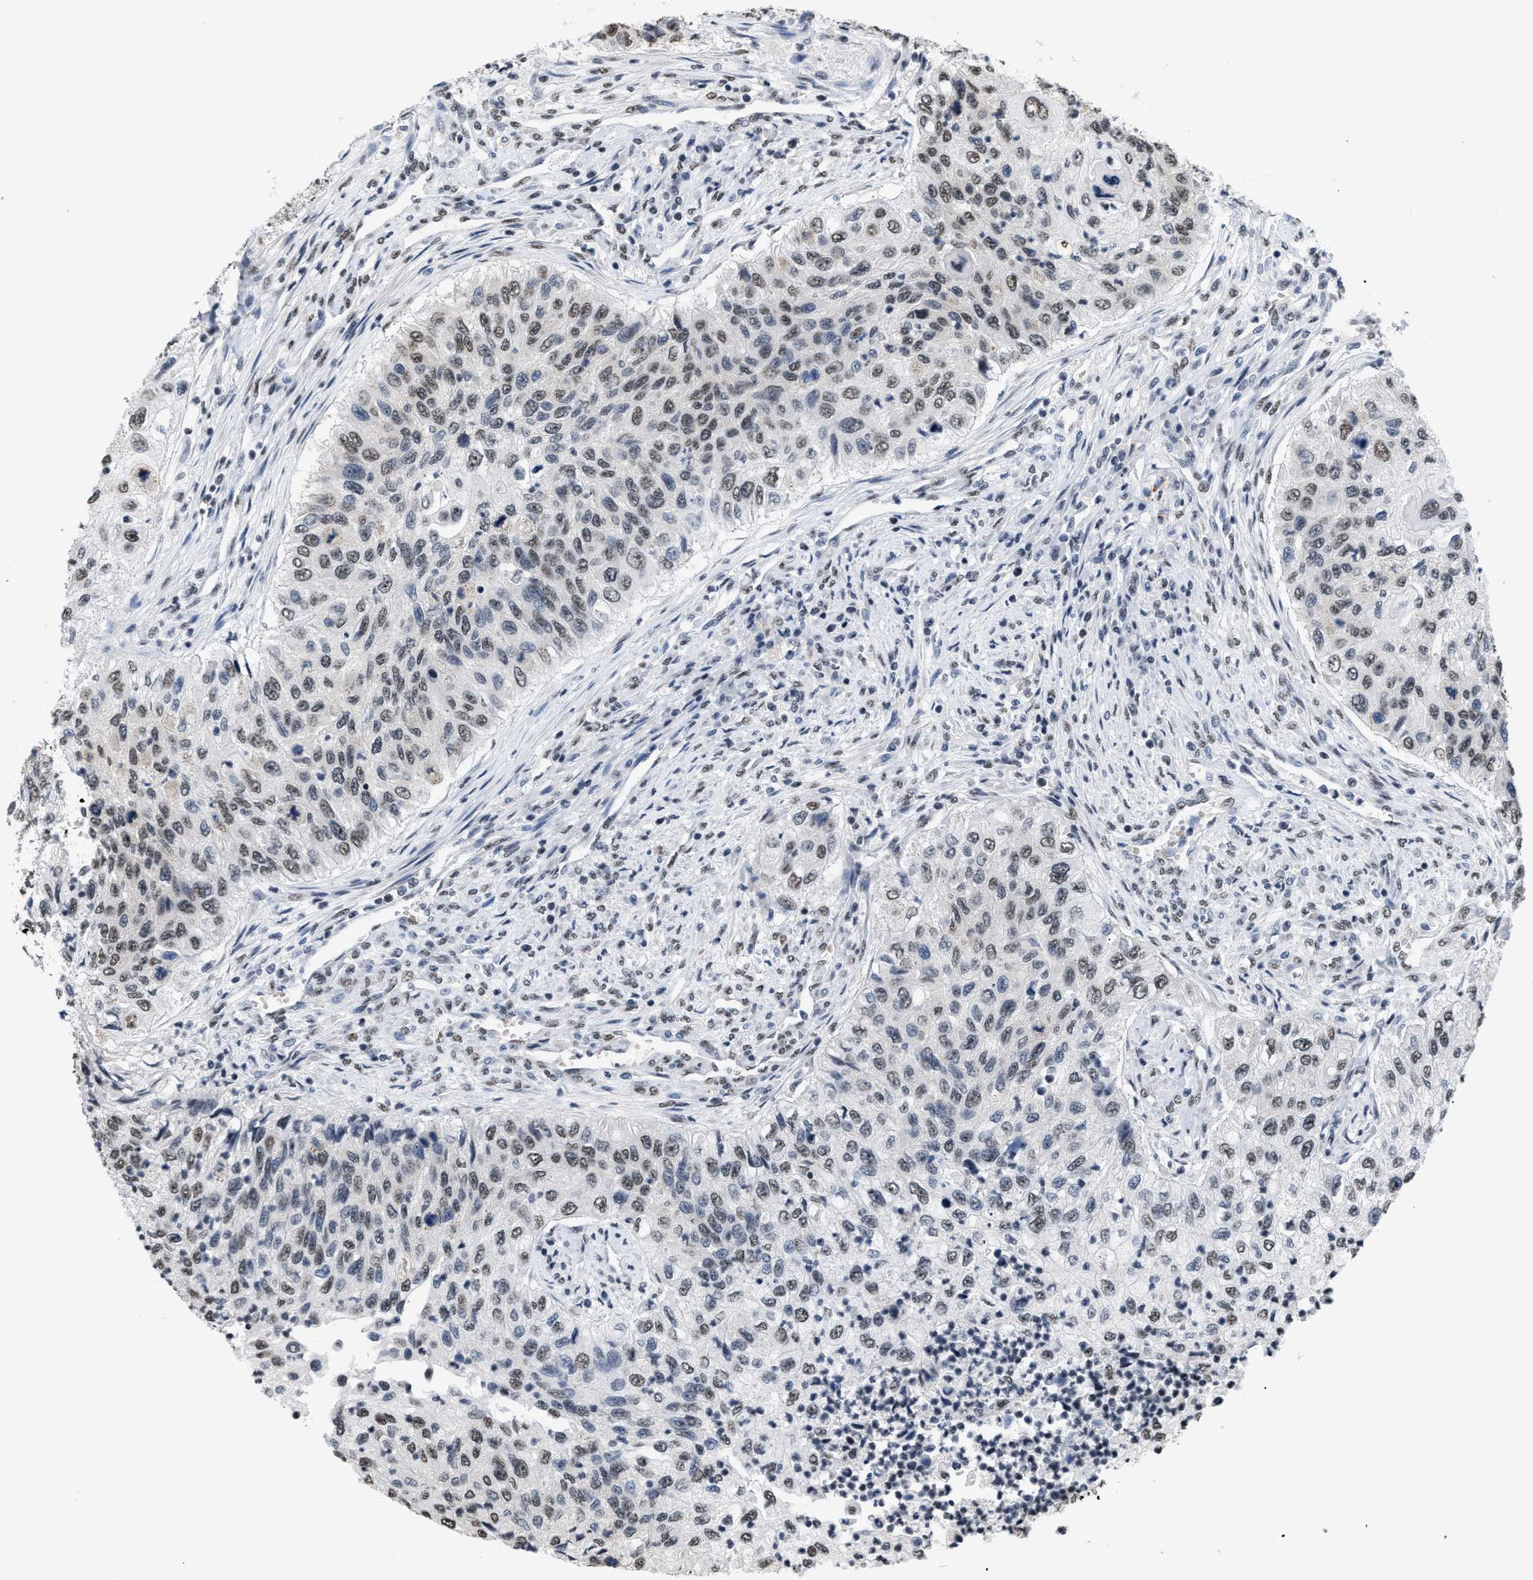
{"staining": {"intensity": "weak", "quantity": "25%-75%", "location": "nuclear"}, "tissue": "urothelial cancer", "cell_type": "Tumor cells", "image_type": "cancer", "snomed": [{"axis": "morphology", "description": "Urothelial carcinoma, High grade"}, {"axis": "topography", "description": "Urinary bladder"}], "caption": "Tumor cells reveal weak nuclear positivity in approximately 25%-75% of cells in urothelial cancer. The protein of interest is stained brown, and the nuclei are stained in blue (DAB (3,3'-diaminobenzidine) IHC with brightfield microscopy, high magnification).", "gene": "RAF1", "patient": {"sex": "female", "age": 60}}